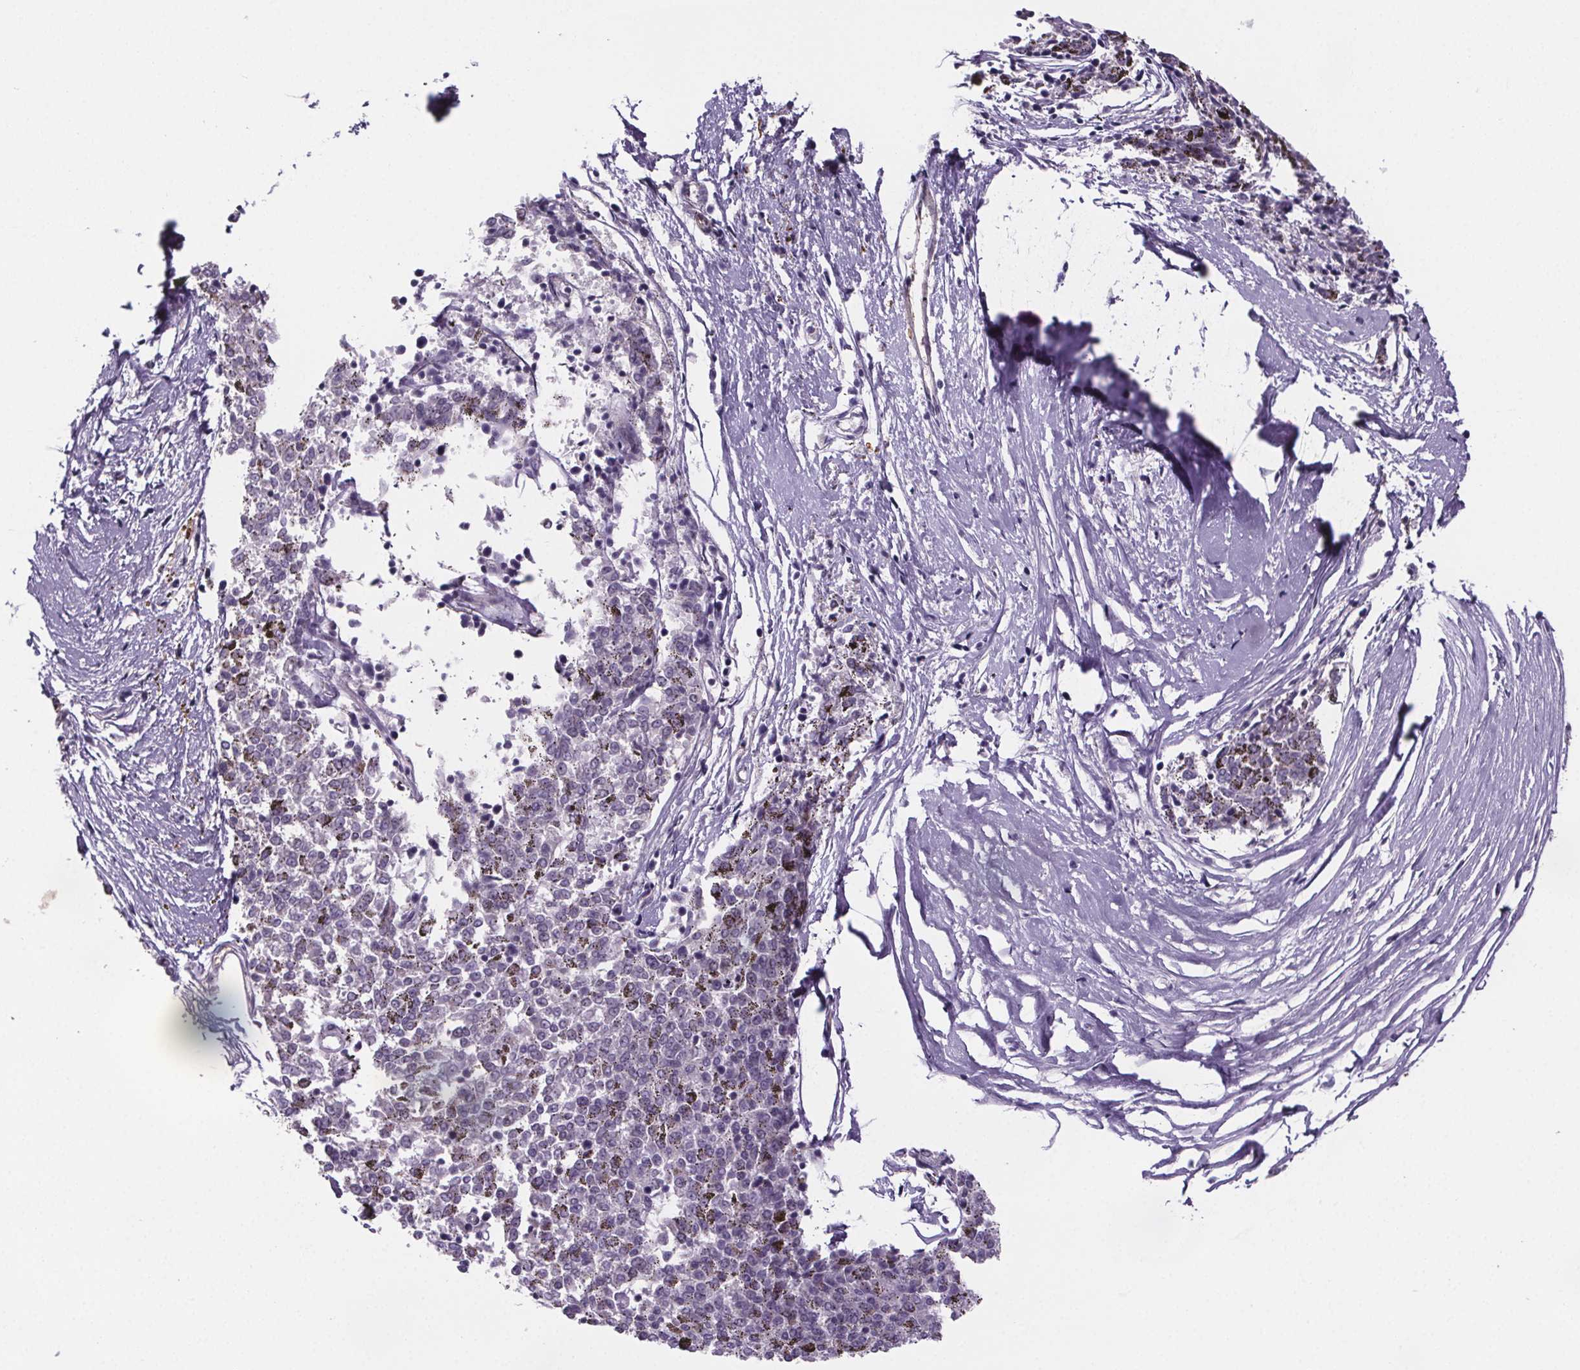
{"staining": {"intensity": "negative", "quantity": "none", "location": "none"}, "tissue": "melanoma", "cell_type": "Tumor cells", "image_type": "cancer", "snomed": [{"axis": "morphology", "description": "Malignant melanoma, NOS"}, {"axis": "topography", "description": "Skin"}], "caption": "Immunohistochemistry photomicrograph of human malignant melanoma stained for a protein (brown), which shows no staining in tumor cells.", "gene": "TTC12", "patient": {"sex": "female", "age": 72}}